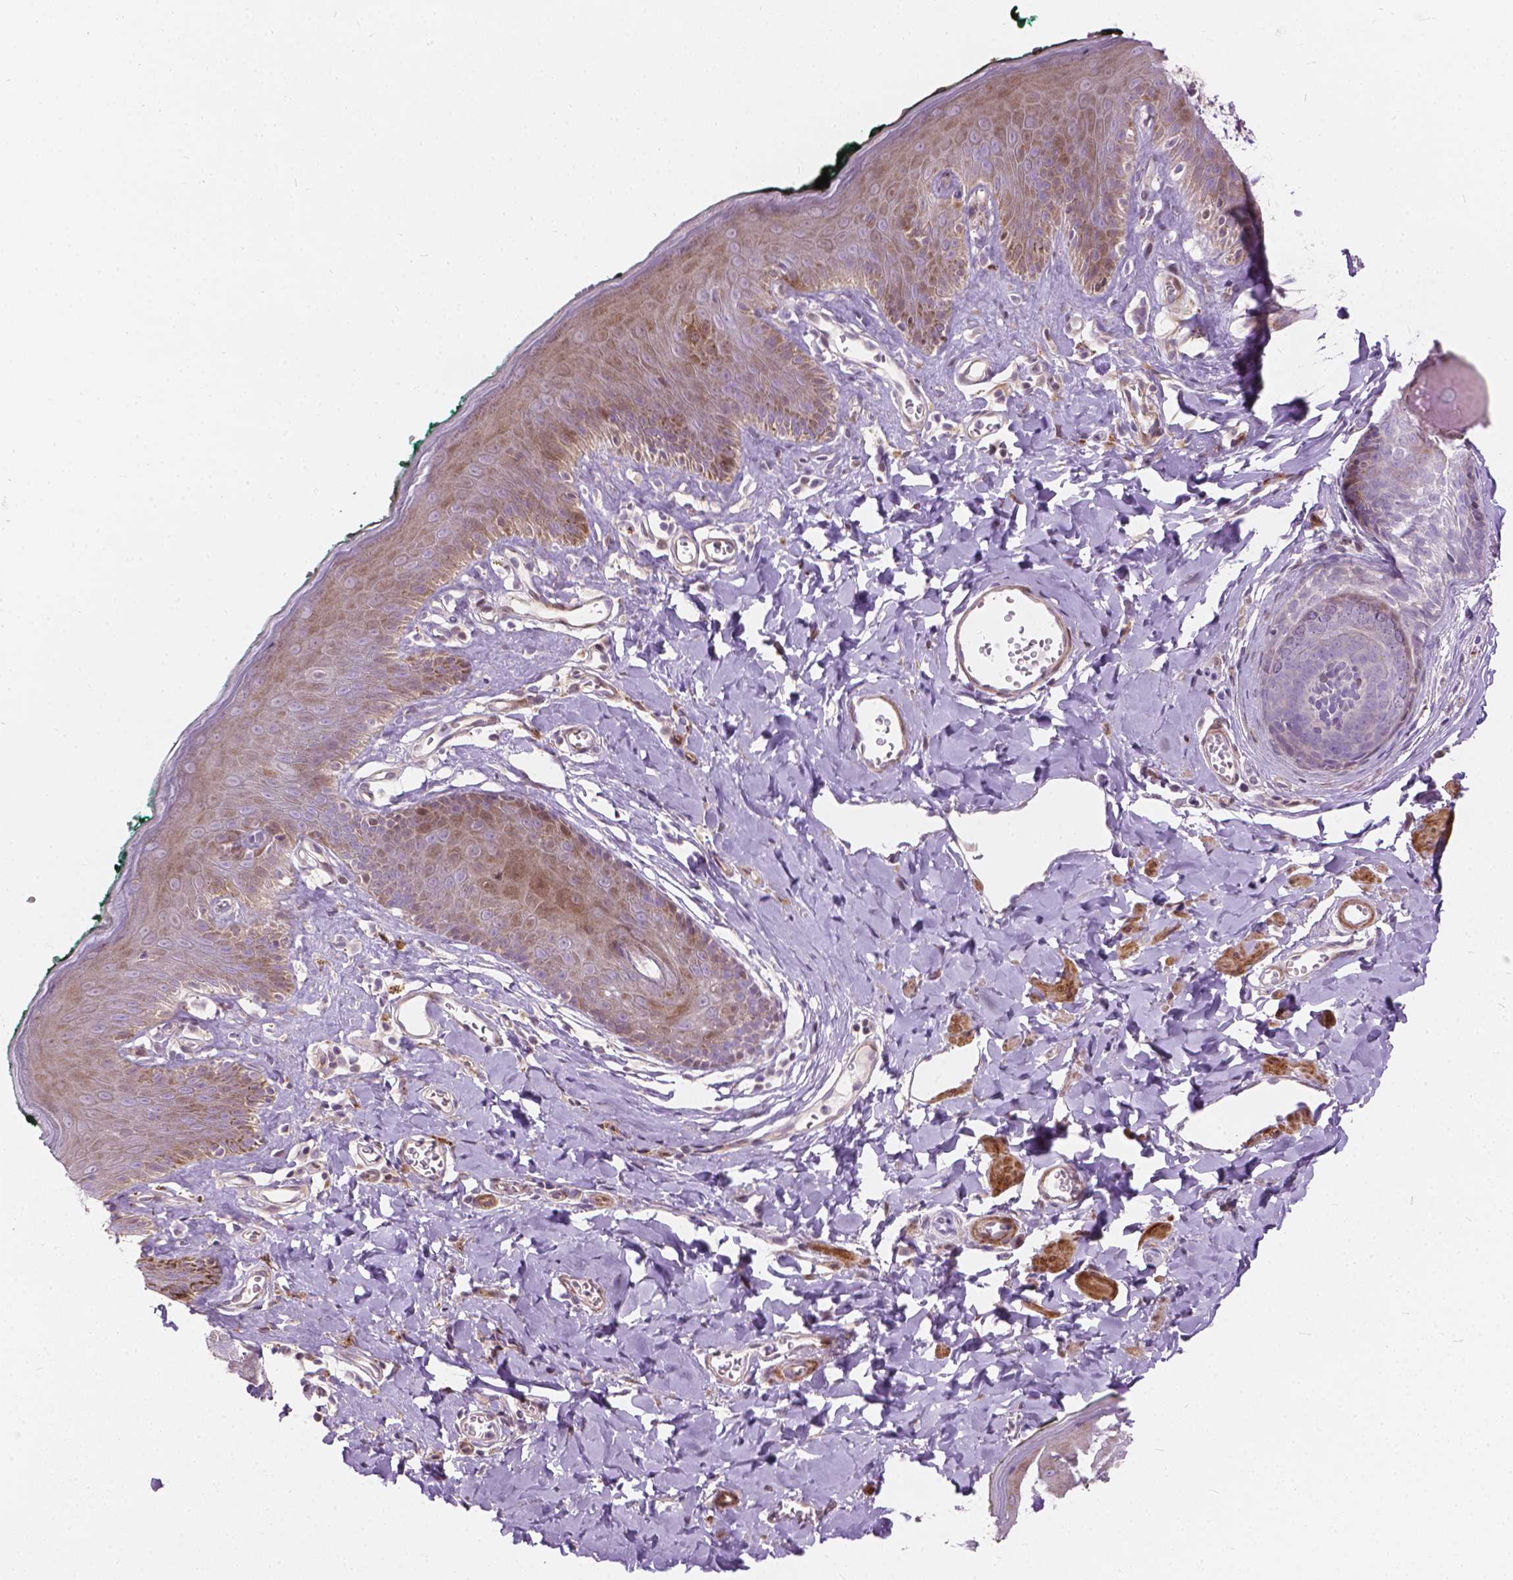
{"staining": {"intensity": "moderate", "quantity": ">75%", "location": "cytoplasmic/membranous"}, "tissue": "skin", "cell_type": "Epidermal cells", "image_type": "normal", "snomed": [{"axis": "morphology", "description": "Normal tissue, NOS"}, {"axis": "topography", "description": "Vulva"}, {"axis": "topography", "description": "Peripheral nerve tissue"}], "caption": "IHC of unremarkable human skin shows medium levels of moderate cytoplasmic/membranous staining in about >75% of epidermal cells. (brown staining indicates protein expression, while blue staining denotes nuclei).", "gene": "MORN1", "patient": {"sex": "female", "age": 66}}